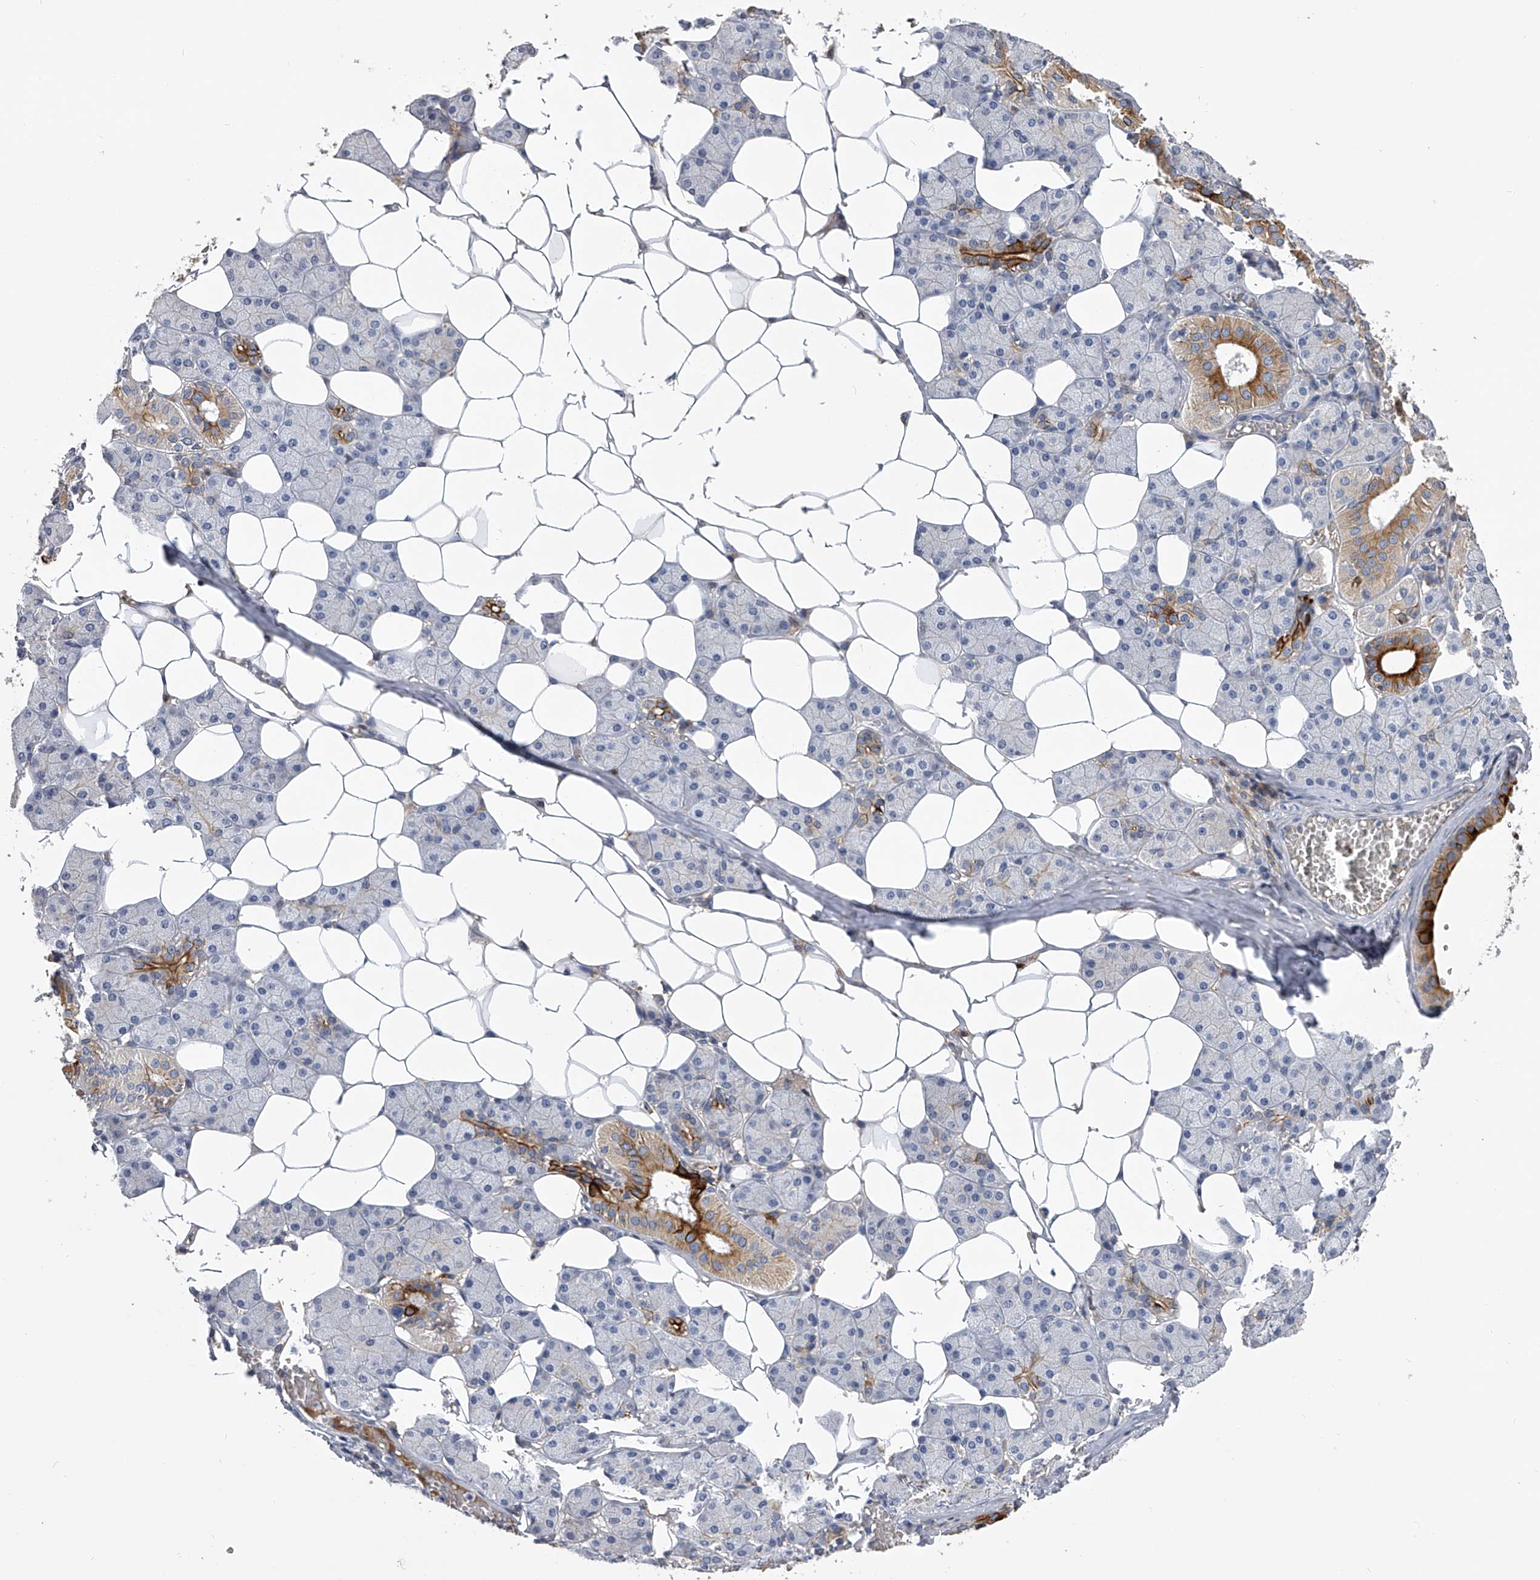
{"staining": {"intensity": "strong", "quantity": "<25%", "location": "cytoplasmic/membranous"}, "tissue": "salivary gland", "cell_type": "Glandular cells", "image_type": "normal", "snomed": [{"axis": "morphology", "description": "Normal tissue, NOS"}, {"axis": "topography", "description": "Salivary gland"}], "caption": "Strong cytoplasmic/membranous positivity for a protein is seen in about <25% of glandular cells of unremarkable salivary gland using immunohistochemistry.", "gene": "MDN1", "patient": {"sex": "female", "age": 33}}